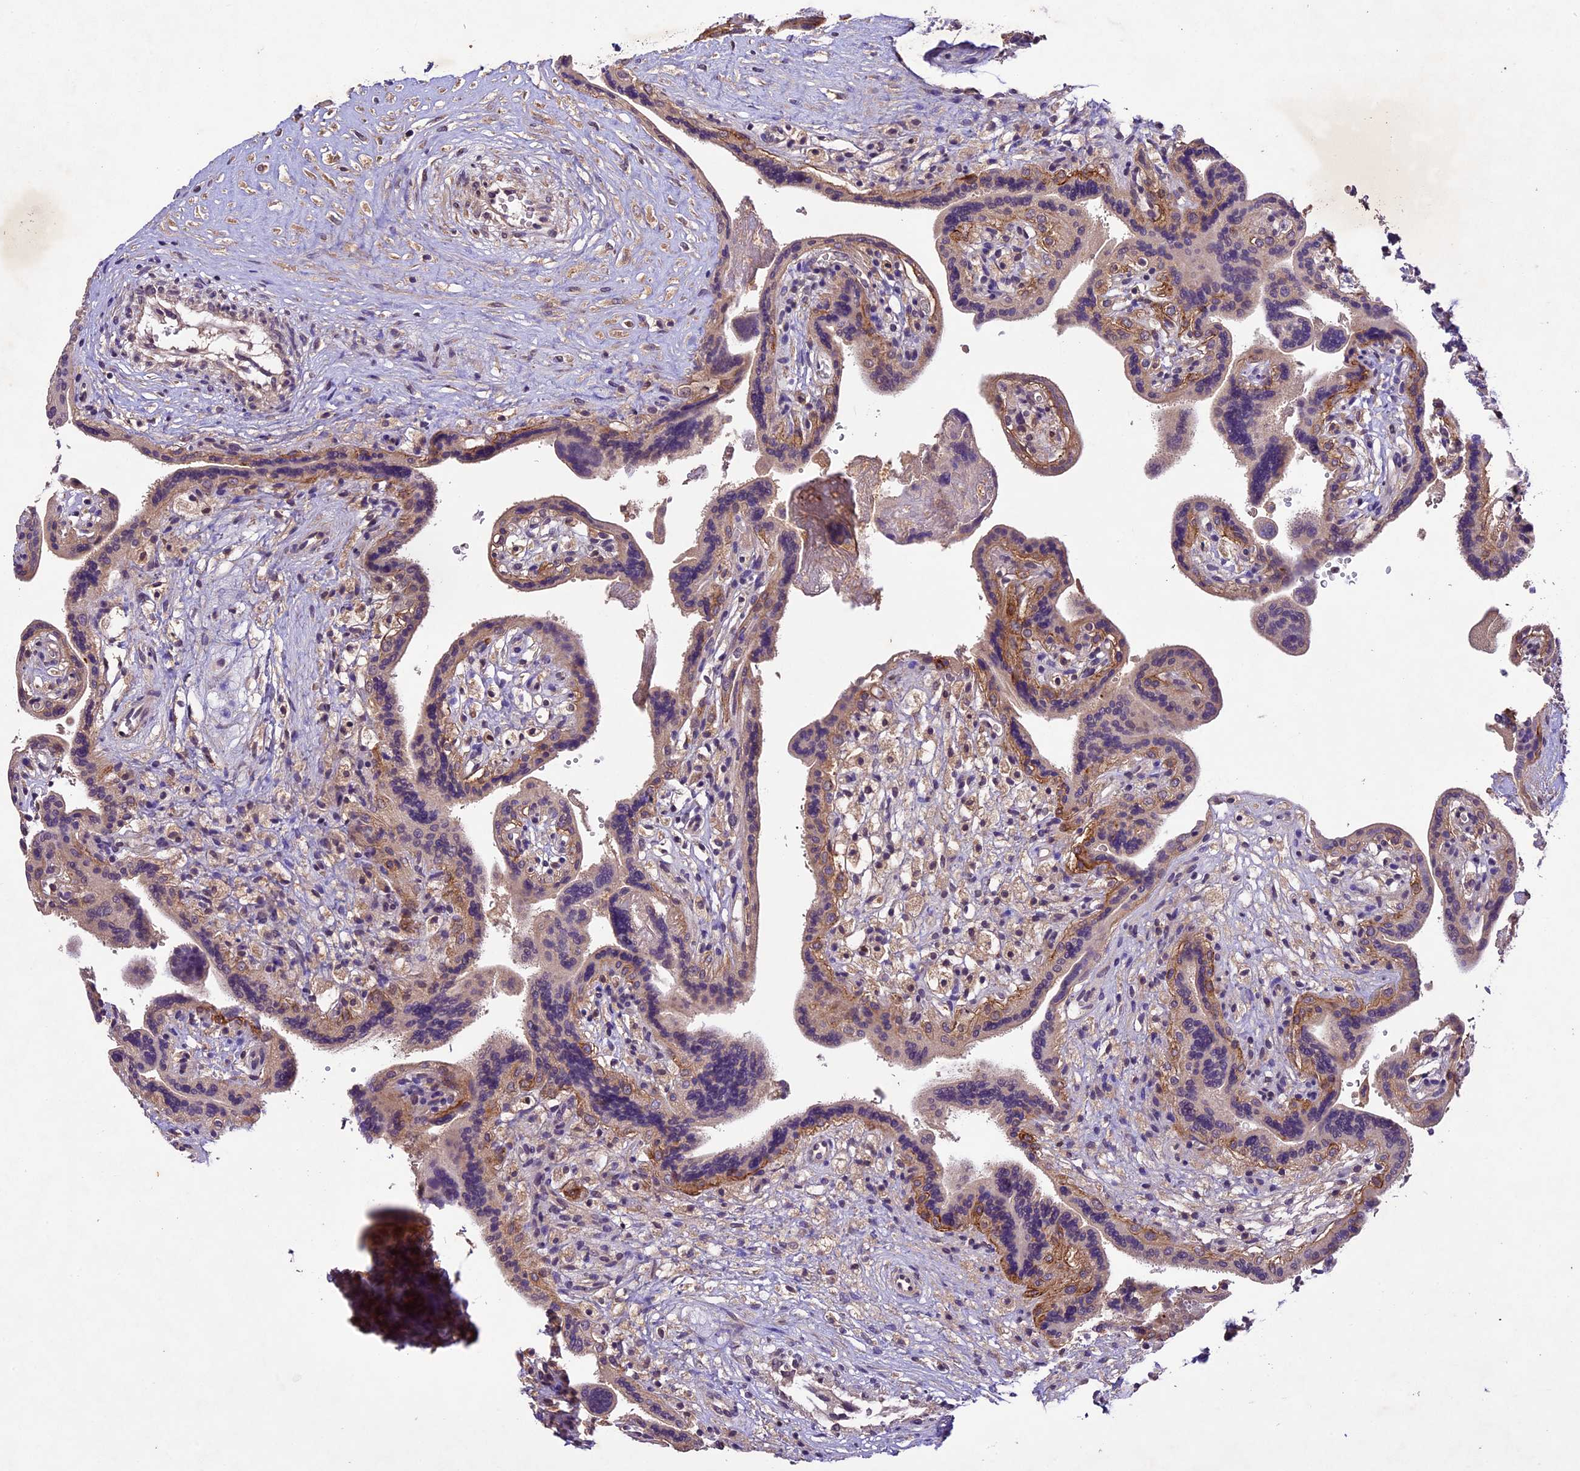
{"staining": {"intensity": "moderate", "quantity": "25%-75%", "location": "cytoplasmic/membranous"}, "tissue": "placenta", "cell_type": "Trophoblastic cells", "image_type": "normal", "snomed": [{"axis": "morphology", "description": "Normal tissue, NOS"}, {"axis": "topography", "description": "Placenta"}], "caption": "Protein staining by immunohistochemistry demonstrates moderate cytoplasmic/membranous expression in approximately 25%-75% of trophoblastic cells in normal placenta.", "gene": "ATP10A", "patient": {"sex": "female", "age": 37}}